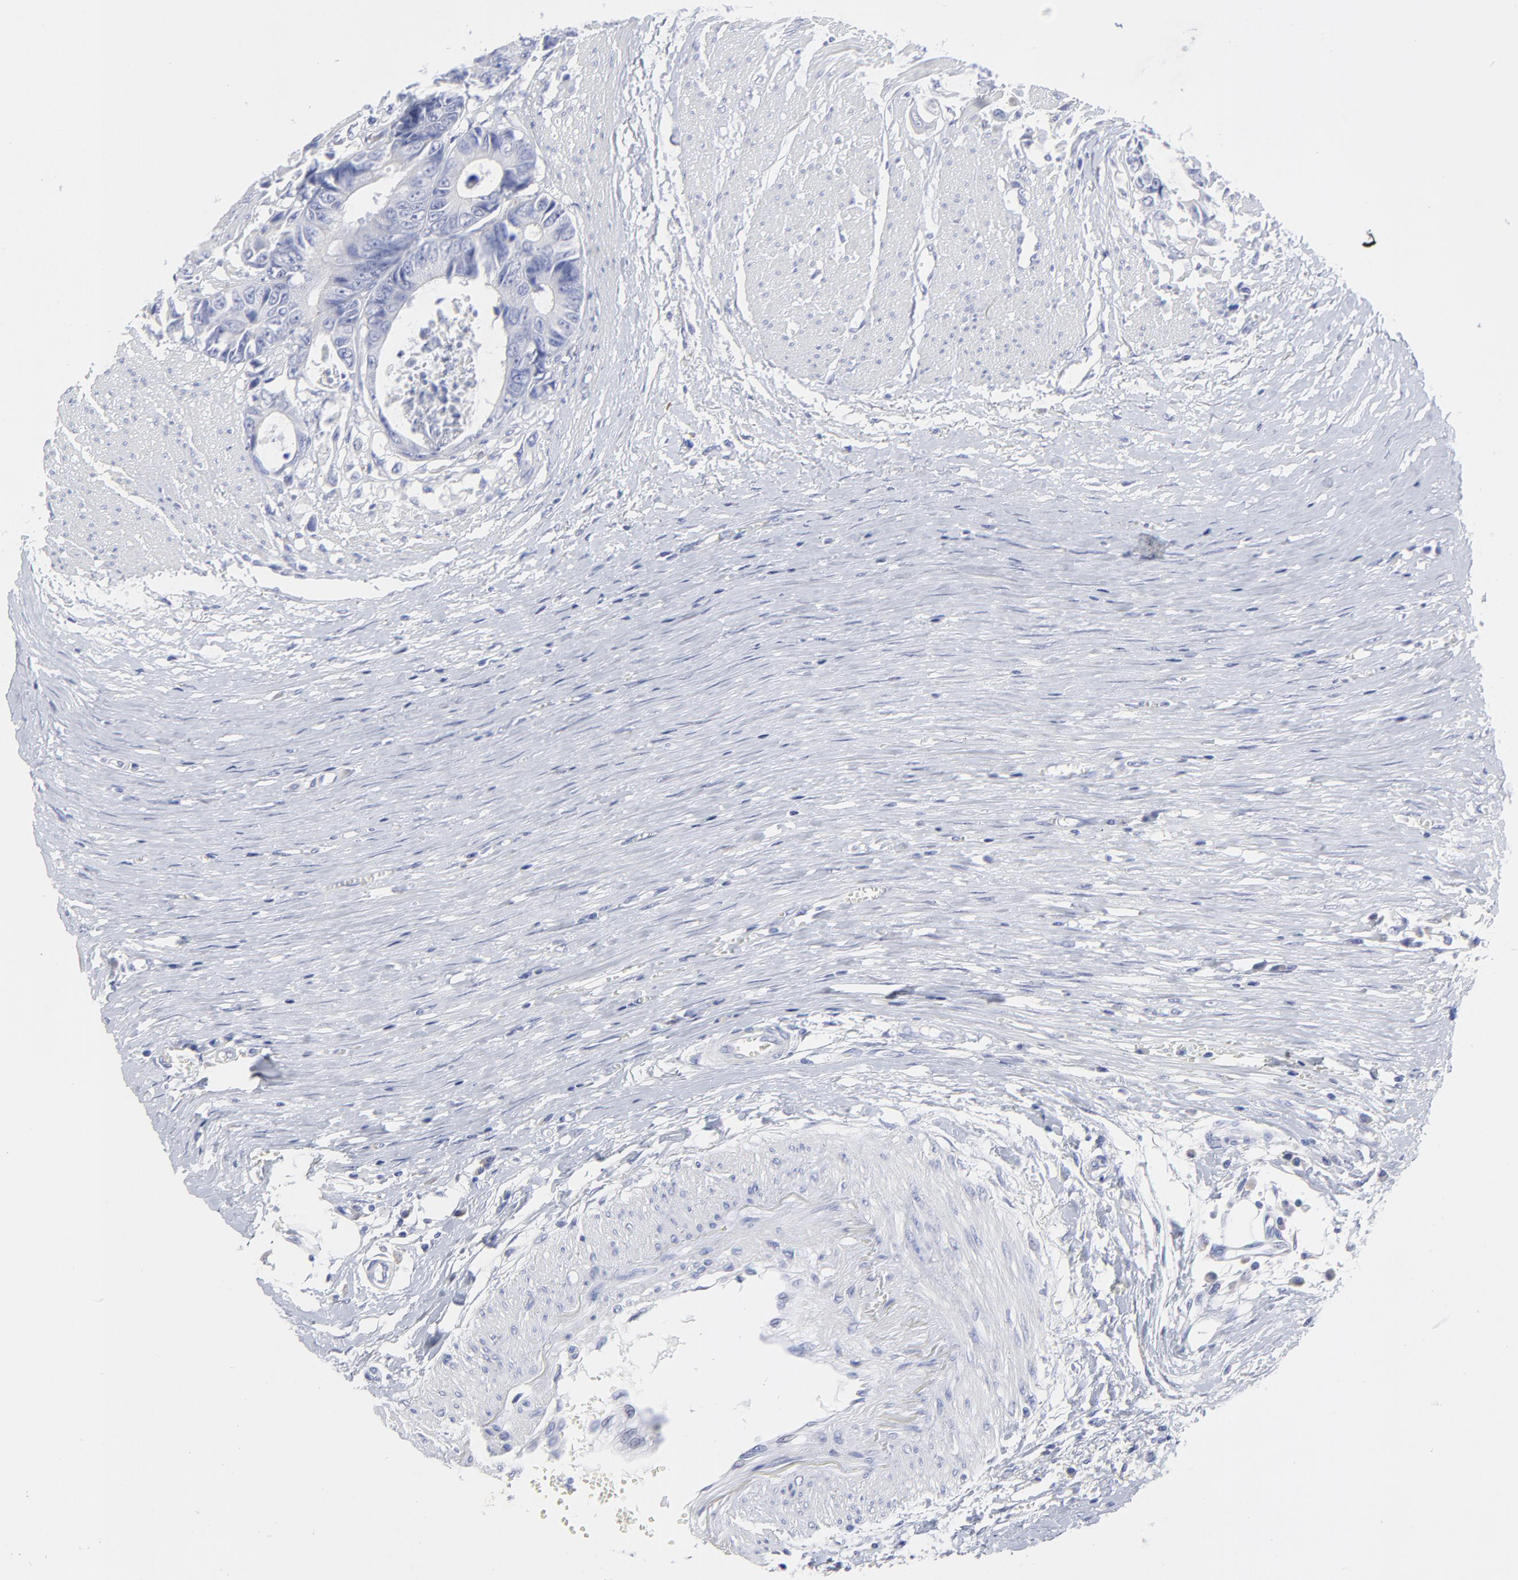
{"staining": {"intensity": "negative", "quantity": "none", "location": "none"}, "tissue": "colorectal cancer", "cell_type": "Tumor cells", "image_type": "cancer", "snomed": [{"axis": "morphology", "description": "Adenocarcinoma, NOS"}, {"axis": "topography", "description": "Rectum"}], "caption": "This is an immunohistochemistry histopathology image of human colorectal cancer. There is no staining in tumor cells.", "gene": "DUSP9", "patient": {"sex": "female", "age": 98}}